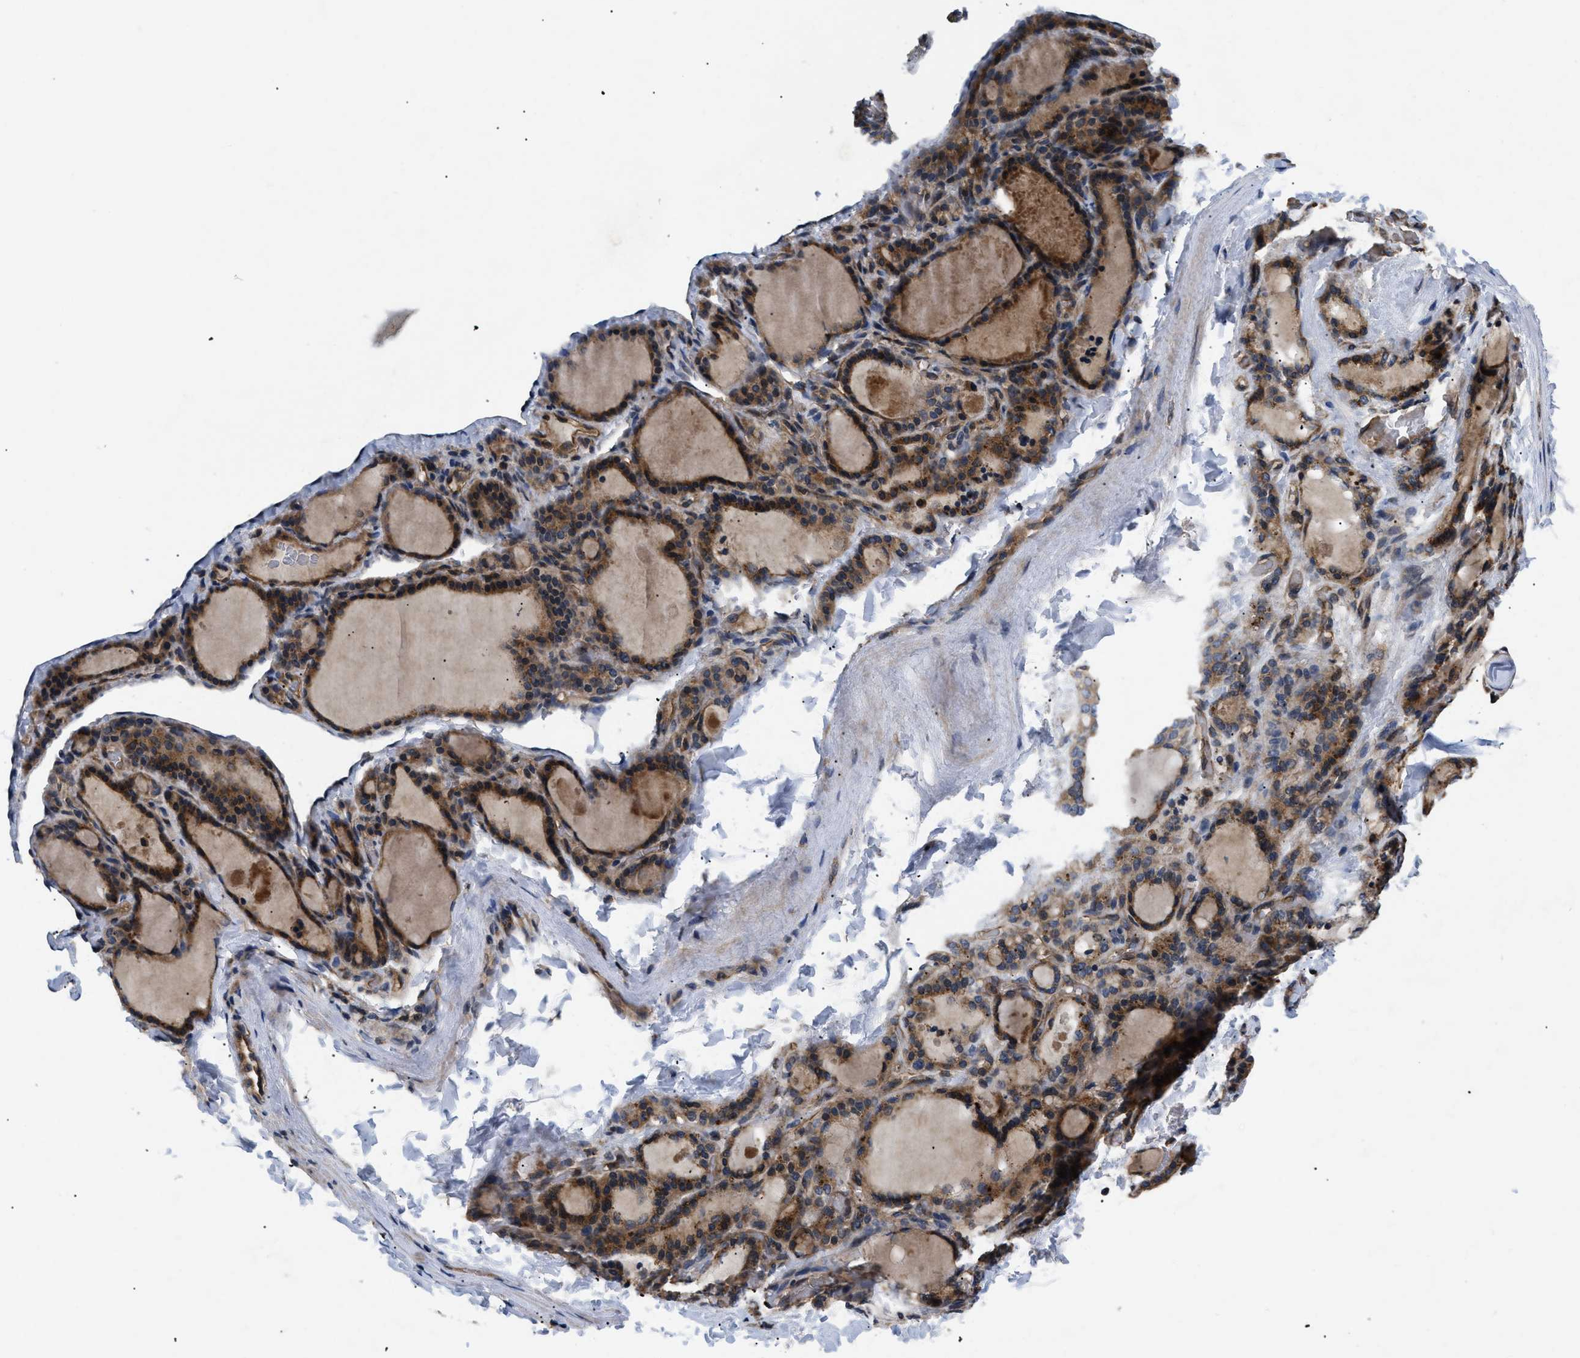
{"staining": {"intensity": "moderate", "quantity": ">75%", "location": "cytoplasmic/membranous"}, "tissue": "thyroid gland", "cell_type": "Glandular cells", "image_type": "normal", "snomed": [{"axis": "morphology", "description": "Normal tissue, NOS"}, {"axis": "topography", "description": "Thyroid gland"}], "caption": "Unremarkable thyroid gland displays moderate cytoplasmic/membranous expression in about >75% of glandular cells, visualized by immunohistochemistry. Nuclei are stained in blue.", "gene": "HMGCR", "patient": {"sex": "female", "age": 28}}